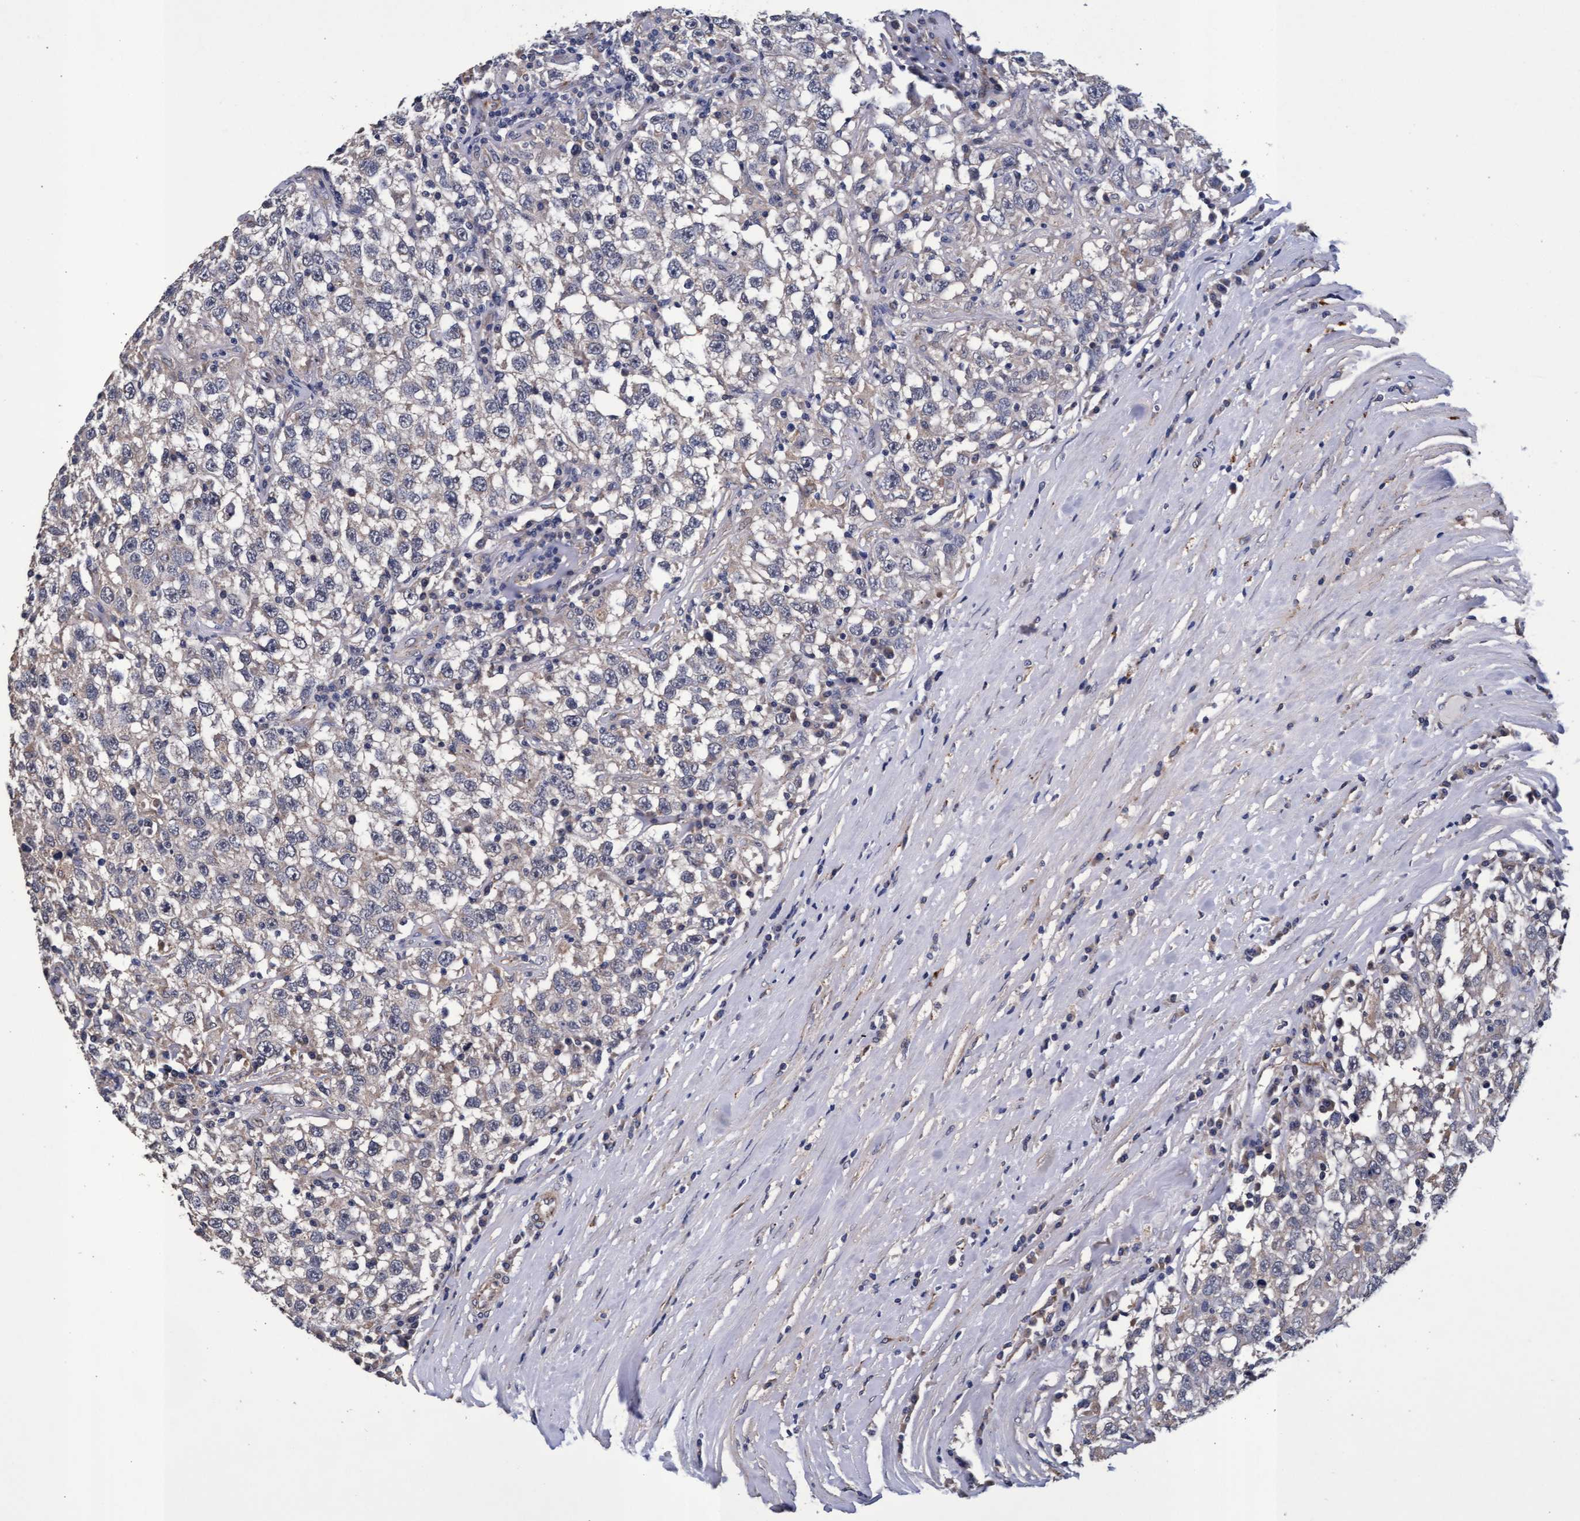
{"staining": {"intensity": "negative", "quantity": "none", "location": "none"}, "tissue": "testis cancer", "cell_type": "Tumor cells", "image_type": "cancer", "snomed": [{"axis": "morphology", "description": "Seminoma, NOS"}, {"axis": "topography", "description": "Testis"}], "caption": "Immunohistochemistry (IHC) micrograph of testis cancer stained for a protein (brown), which exhibits no positivity in tumor cells.", "gene": "CPQ", "patient": {"sex": "male", "age": 41}}